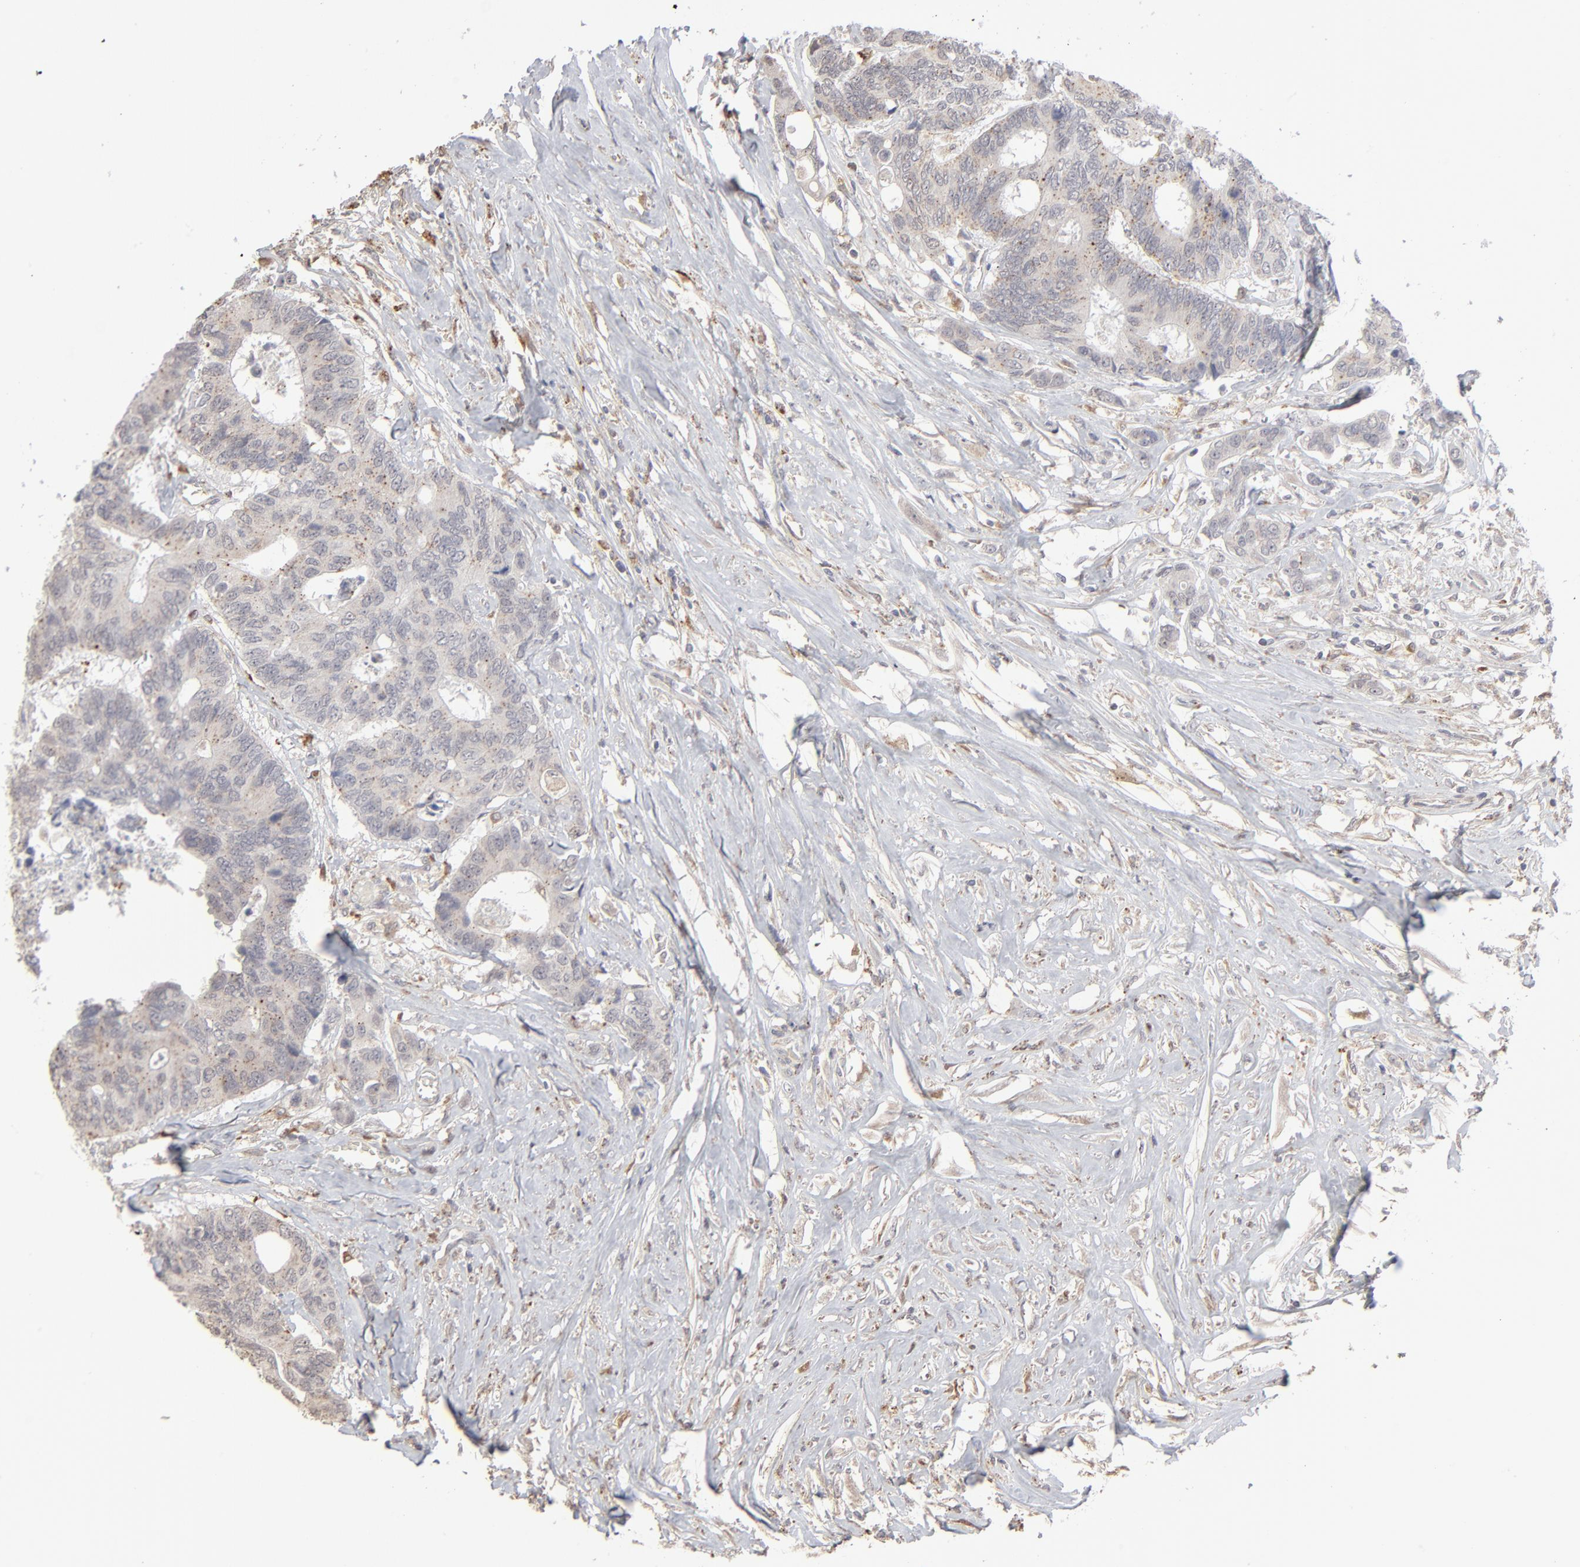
{"staining": {"intensity": "moderate", "quantity": "<25%", "location": "cytoplasmic/membranous"}, "tissue": "colorectal cancer", "cell_type": "Tumor cells", "image_type": "cancer", "snomed": [{"axis": "morphology", "description": "Adenocarcinoma, NOS"}, {"axis": "topography", "description": "Rectum"}], "caption": "Protein expression analysis of human adenocarcinoma (colorectal) reveals moderate cytoplasmic/membranous staining in approximately <25% of tumor cells. (Stains: DAB (3,3'-diaminobenzidine) in brown, nuclei in blue, Microscopy: brightfield microscopy at high magnification).", "gene": "POMT2", "patient": {"sex": "male", "age": 55}}